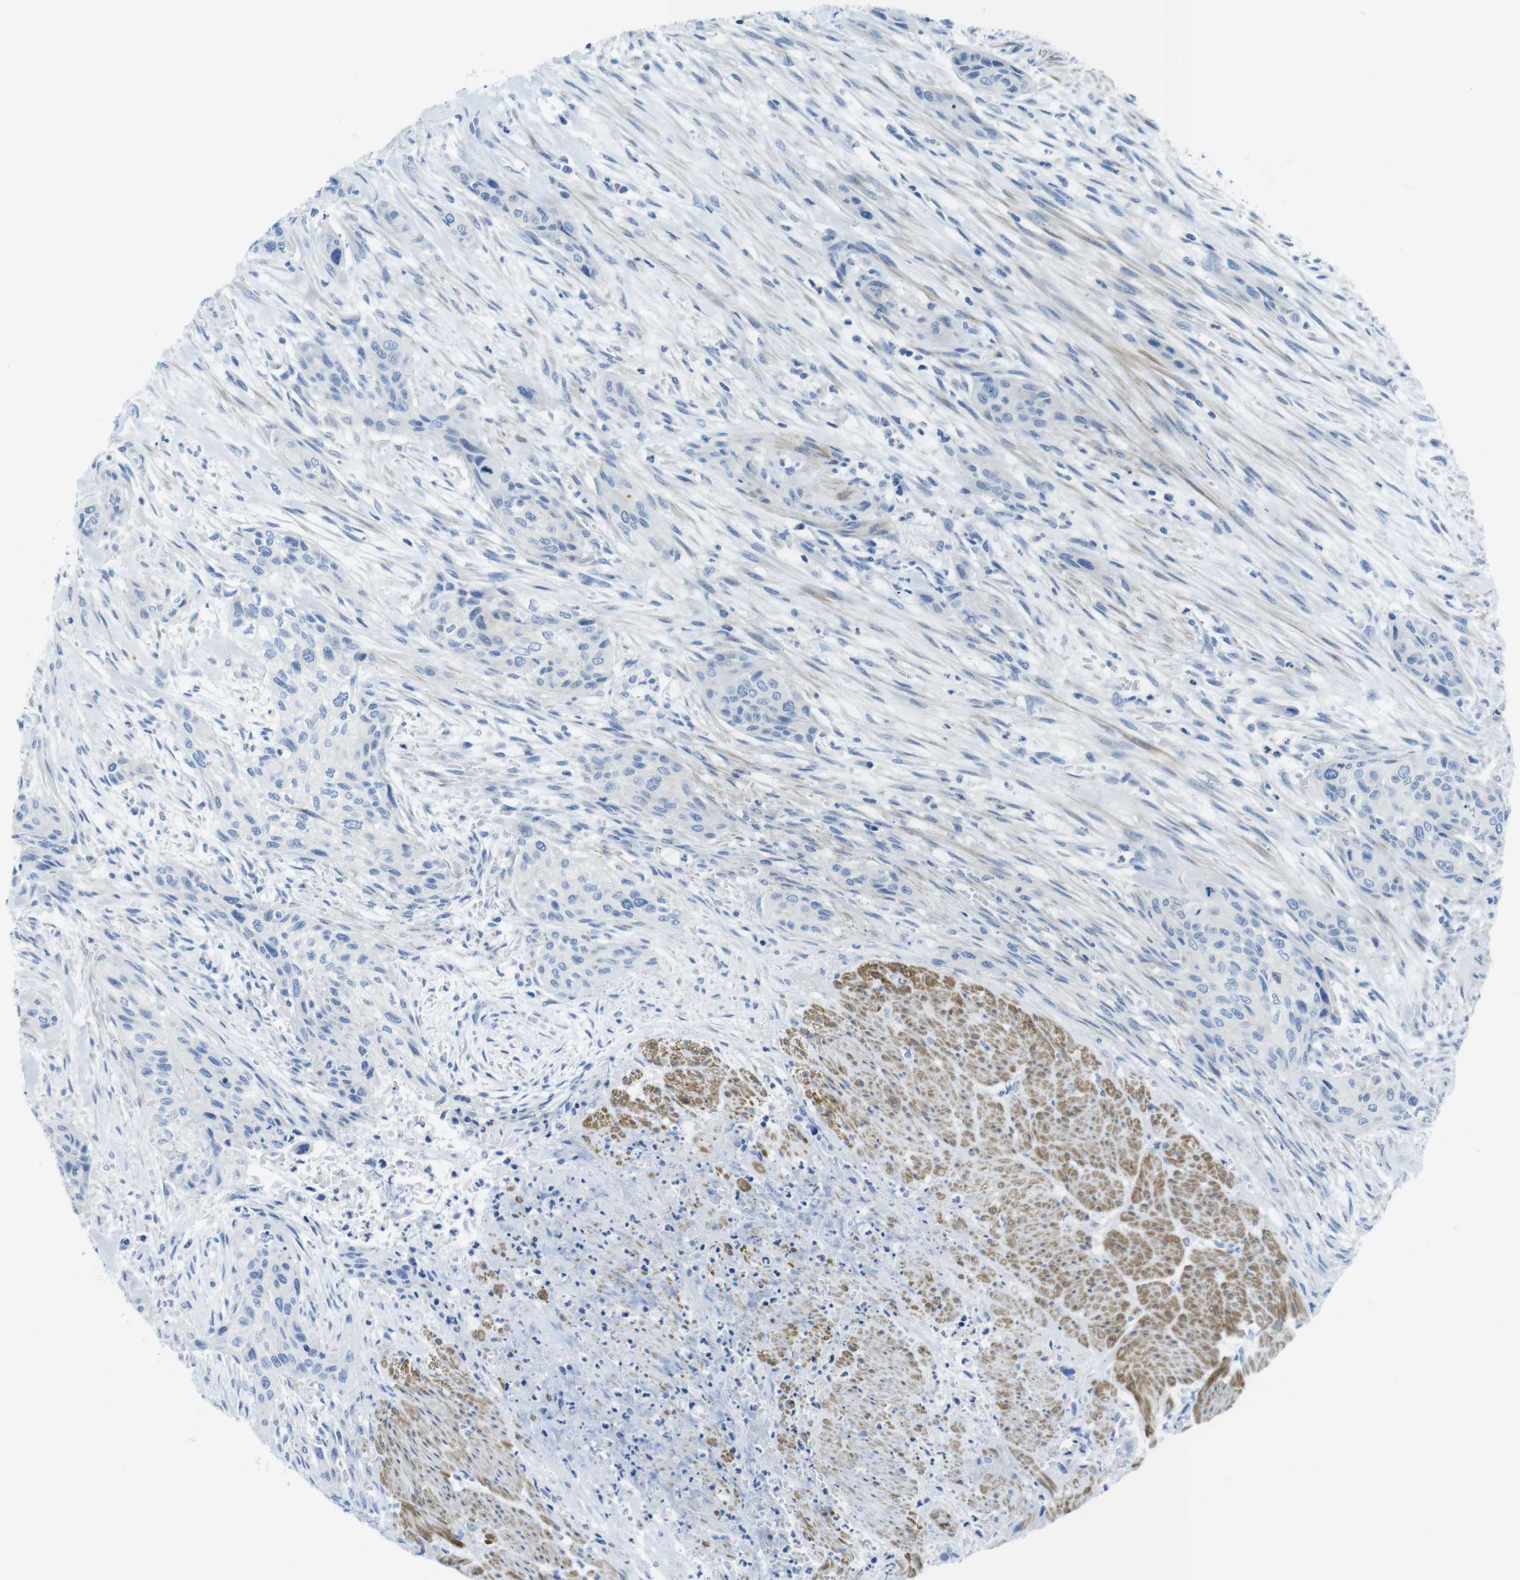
{"staining": {"intensity": "negative", "quantity": "none", "location": "none"}, "tissue": "urothelial cancer", "cell_type": "Tumor cells", "image_type": "cancer", "snomed": [{"axis": "morphology", "description": "Urothelial carcinoma, High grade"}, {"axis": "topography", "description": "Urinary bladder"}], "caption": "The immunohistochemistry image has no significant expression in tumor cells of urothelial cancer tissue. (IHC, brightfield microscopy, high magnification).", "gene": "ASIC5", "patient": {"sex": "male", "age": 35}}